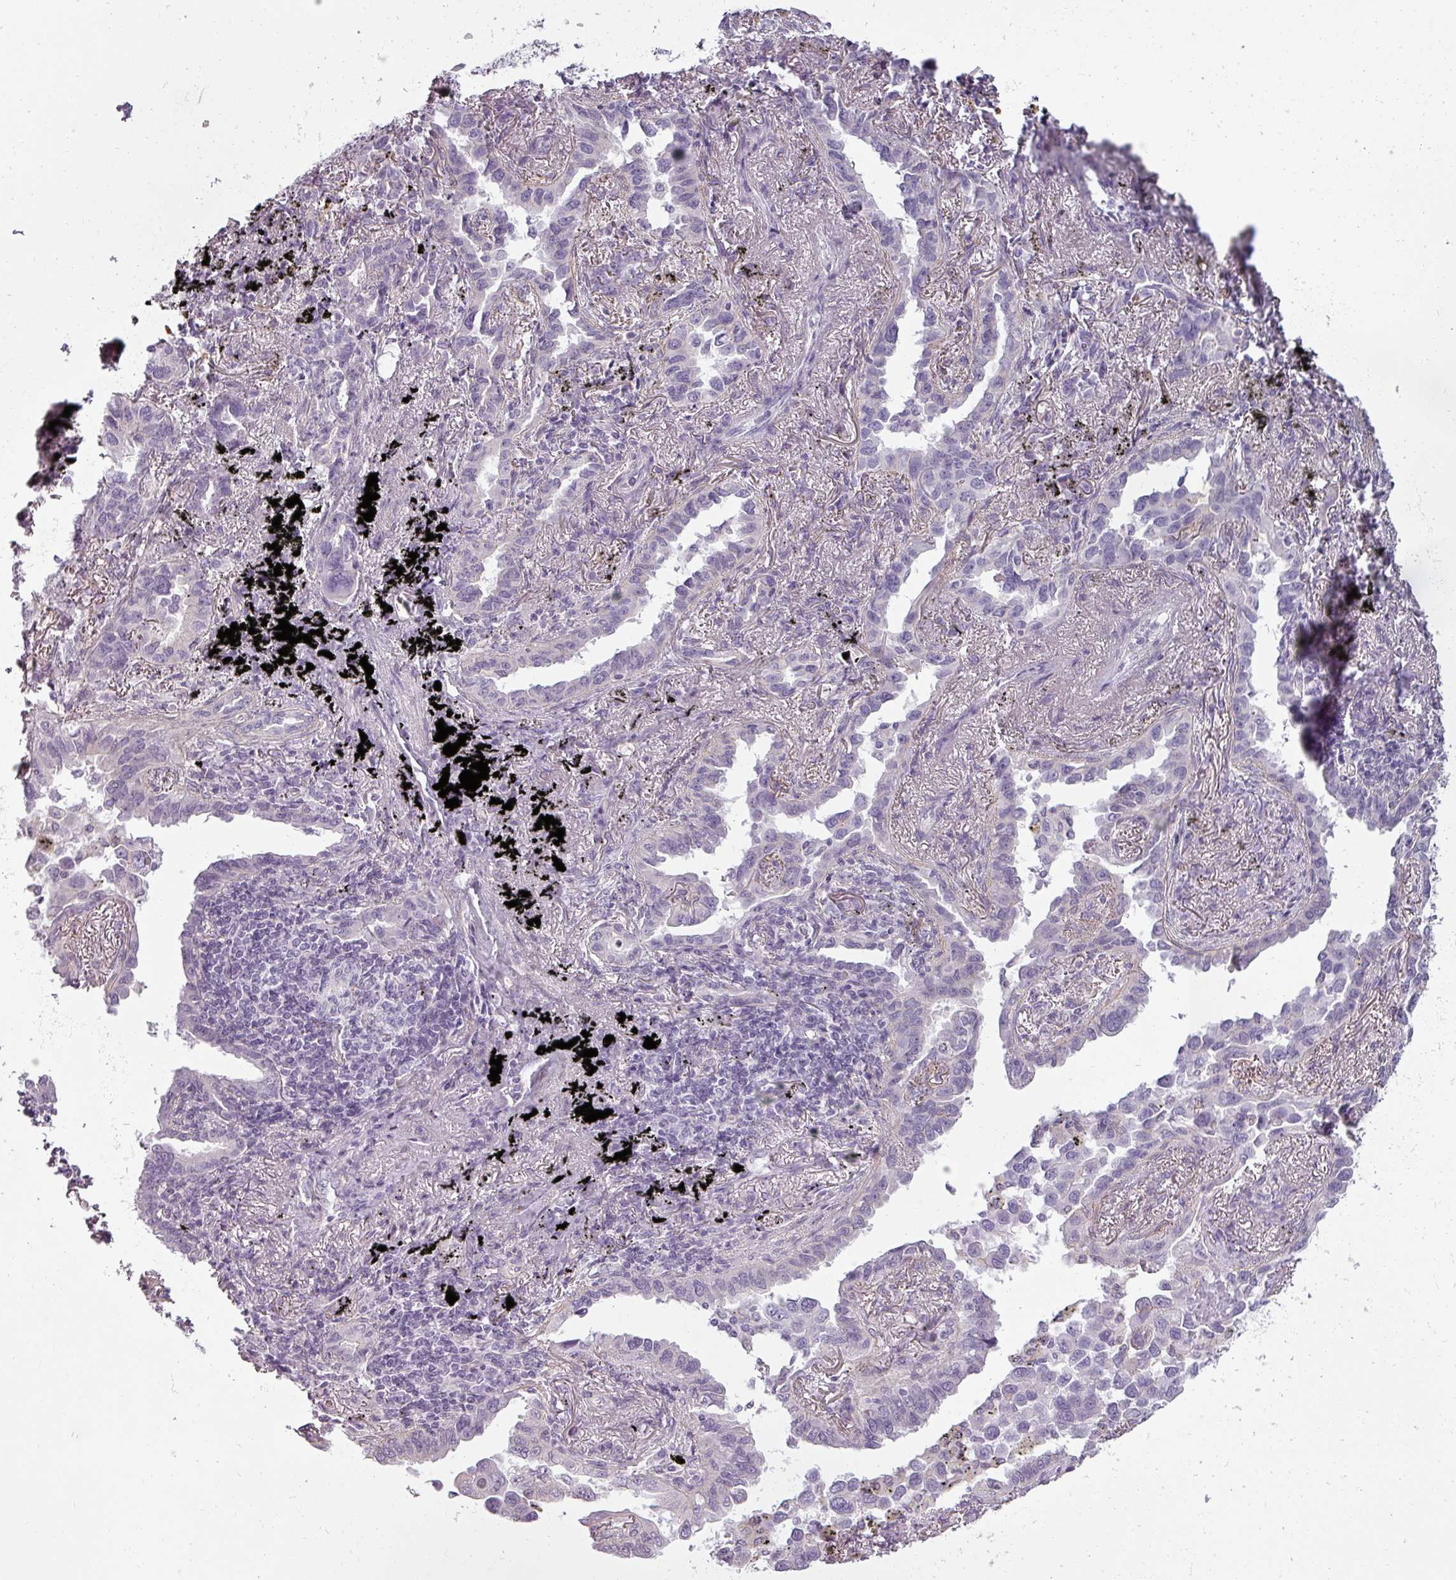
{"staining": {"intensity": "negative", "quantity": "none", "location": "none"}, "tissue": "lung cancer", "cell_type": "Tumor cells", "image_type": "cancer", "snomed": [{"axis": "morphology", "description": "Adenocarcinoma, NOS"}, {"axis": "topography", "description": "Lung"}], "caption": "A photomicrograph of human adenocarcinoma (lung) is negative for staining in tumor cells. Brightfield microscopy of IHC stained with DAB (brown) and hematoxylin (blue), captured at high magnification.", "gene": "ASB1", "patient": {"sex": "male", "age": 67}}